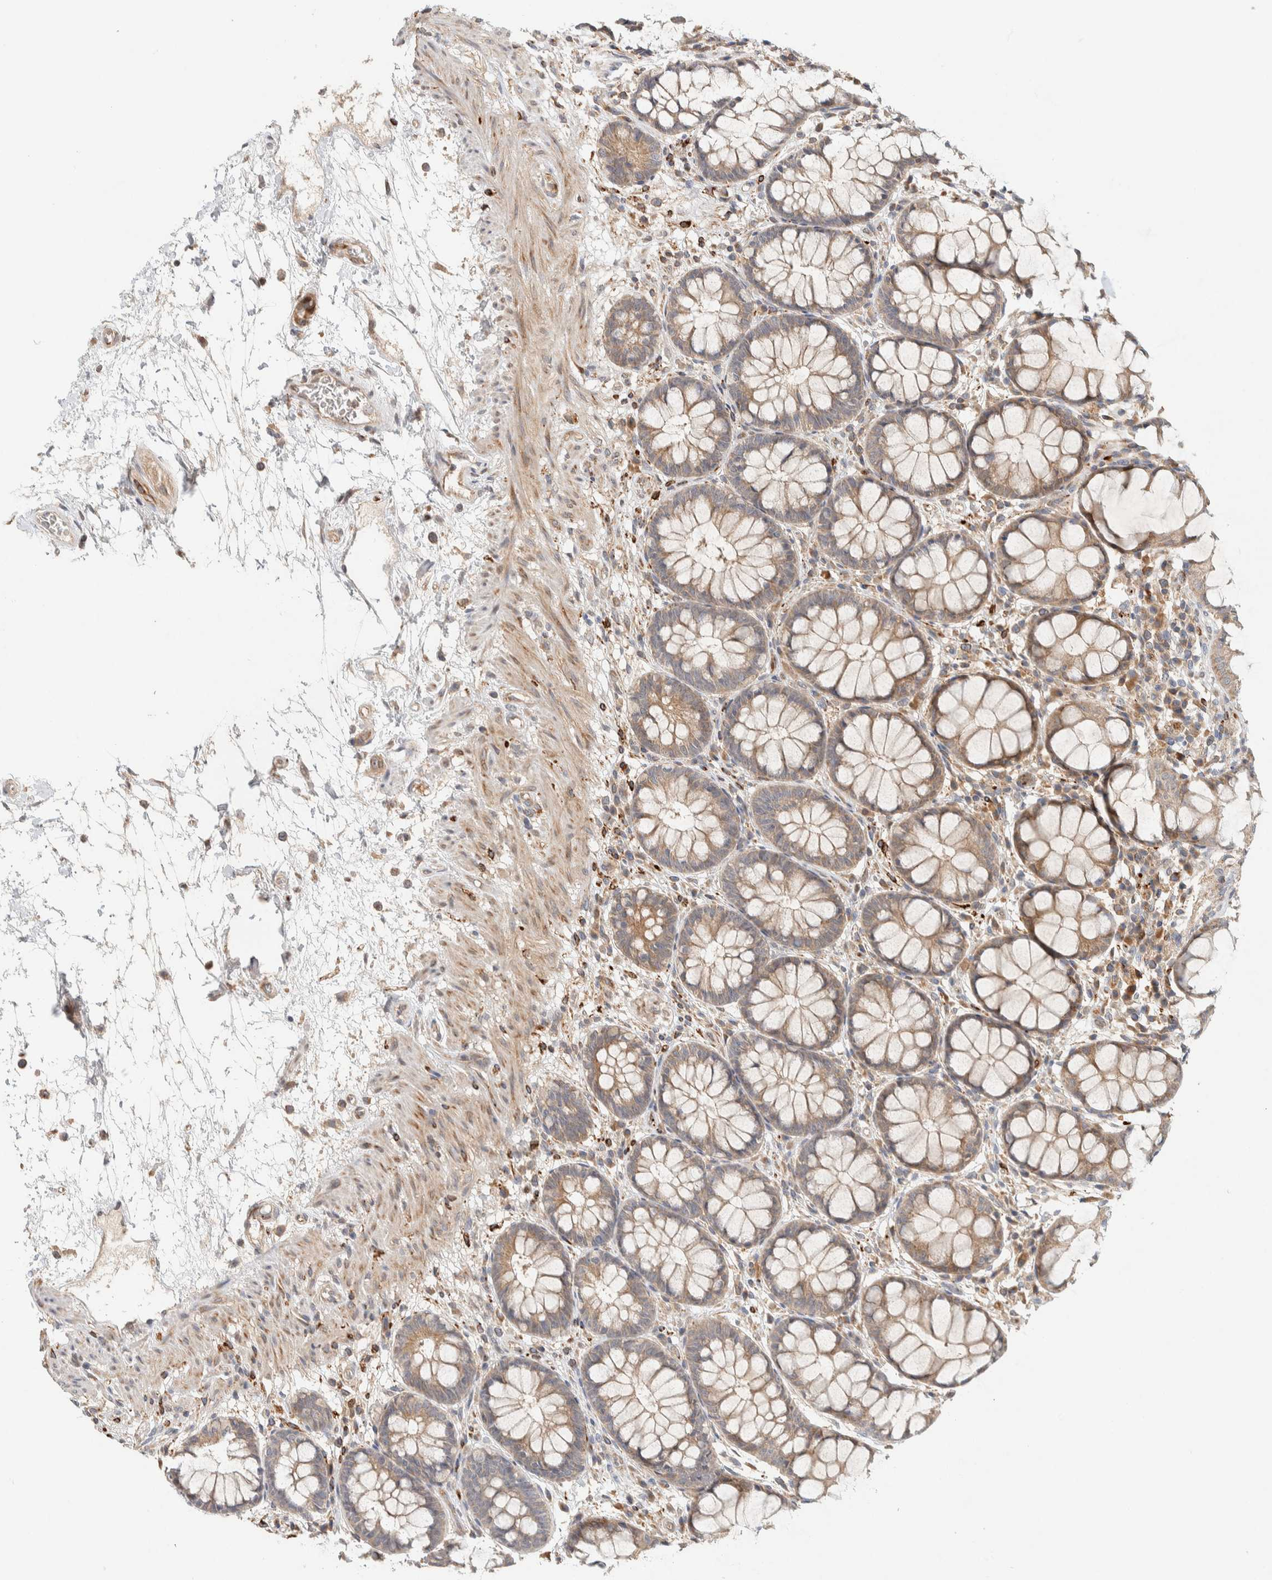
{"staining": {"intensity": "moderate", "quantity": ">75%", "location": "cytoplasmic/membranous"}, "tissue": "rectum", "cell_type": "Glandular cells", "image_type": "normal", "snomed": [{"axis": "morphology", "description": "Normal tissue, NOS"}, {"axis": "topography", "description": "Rectum"}], "caption": "High-magnification brightfield microscopy of unremarkable rectum stained with DAB (3,3'-diaminobenzidine) (brown) and counterstained with hematoxylin (blue). glandular cells exhibit moderate cytoplasmic/membranous expression is identified in about>75% of cells.", "gene": "KIF9", "patient": {"sex": "male", "age": 64}}